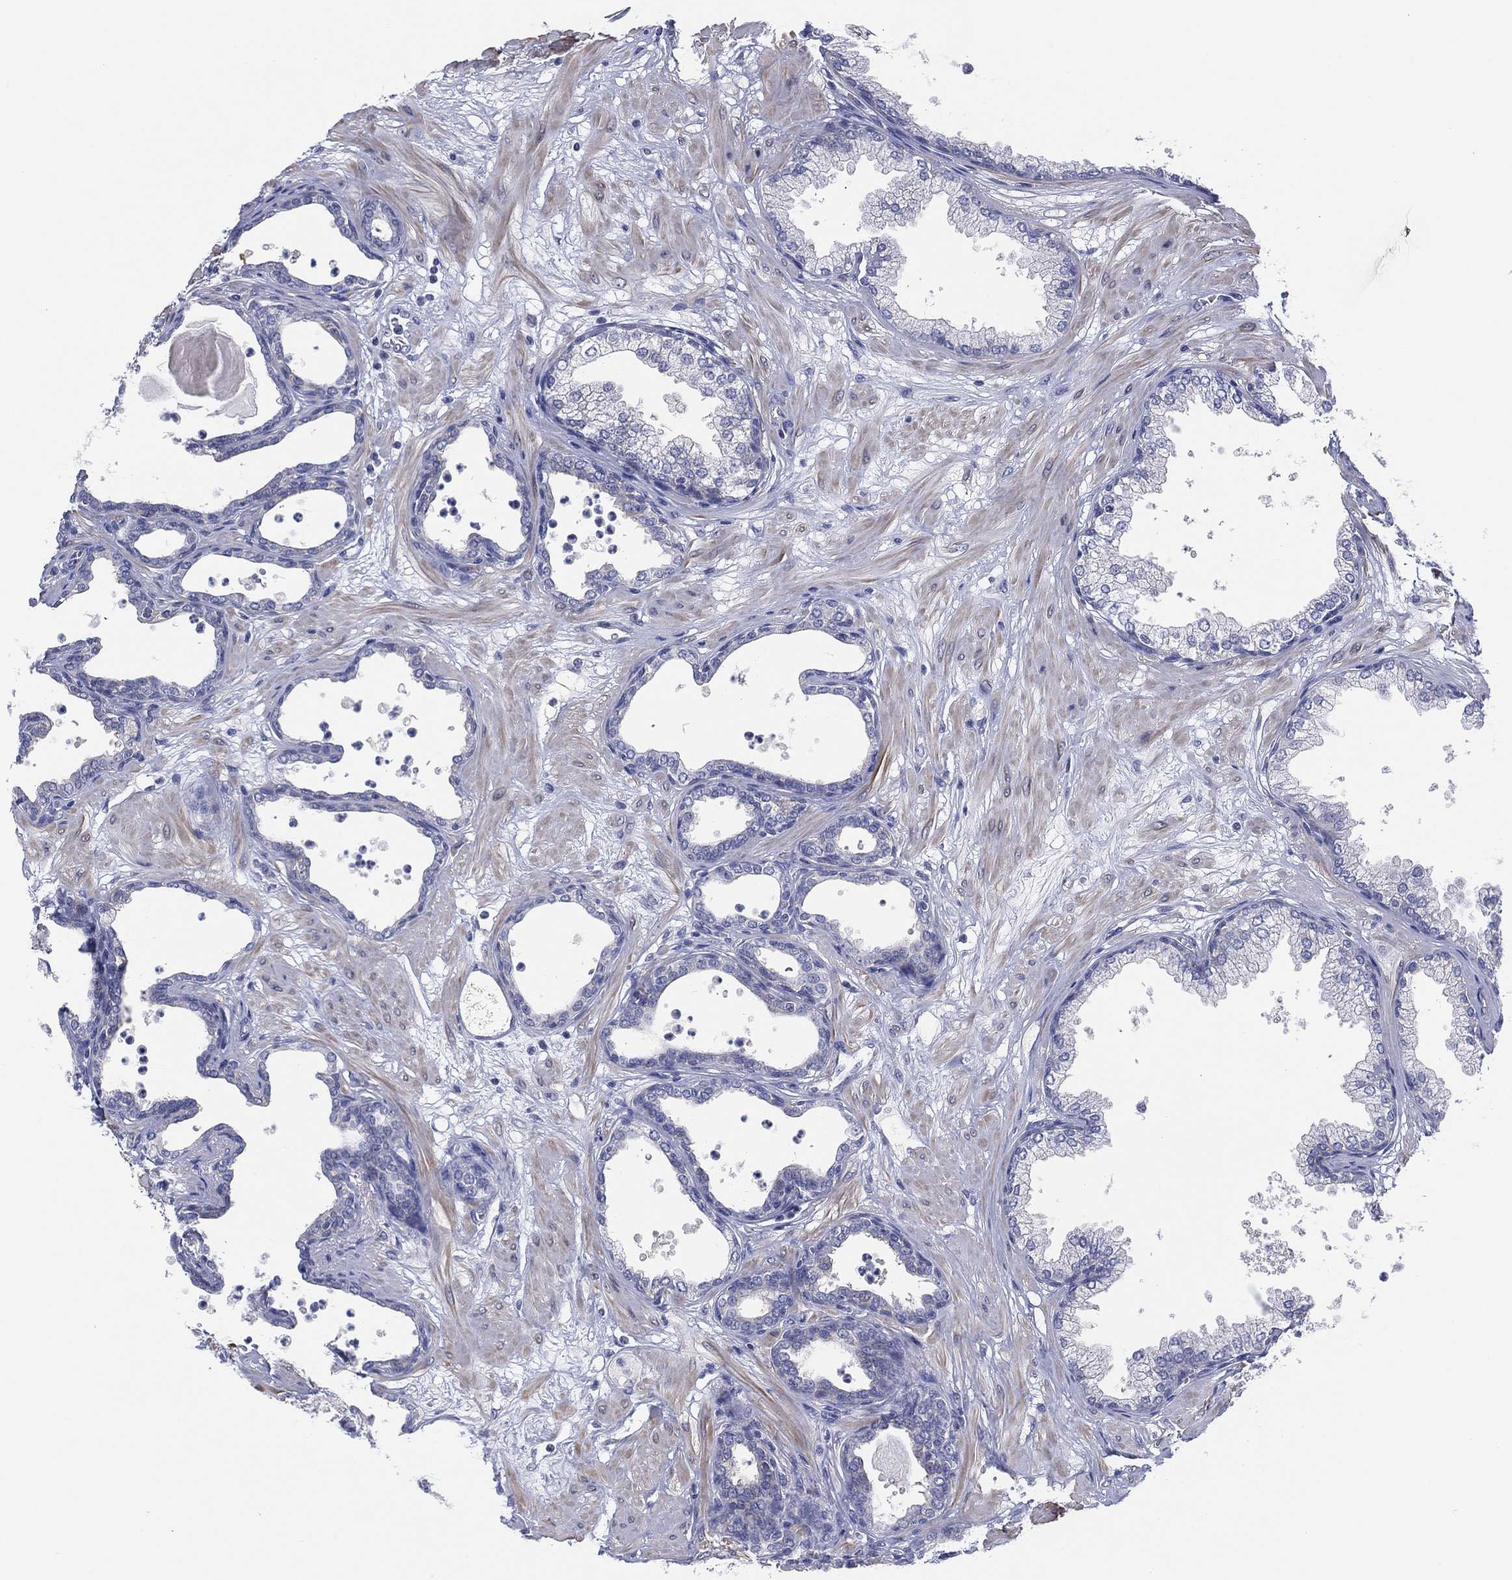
{"staining": {"intensity": "negative", "quantity": "none", "location": "none"}, "tissue": "prostate", "cell_type": "Glandular cells", "image_type": "normal", "snomed": [{"axis": "morphology", "description": "Normal tissue, NOS"}, {"axis": "topography", "description": "Prostate"}], "caption": "A high-resolution photomicrograph shows IHC staining of unremarkable prostate, which displays no significant positivity in glandular cells. (Brightfield microscopy of DAB immunohistochemistry at high magnification).", "gene": "HEATR4", "patient": {"sex": "male", "age": 37}}